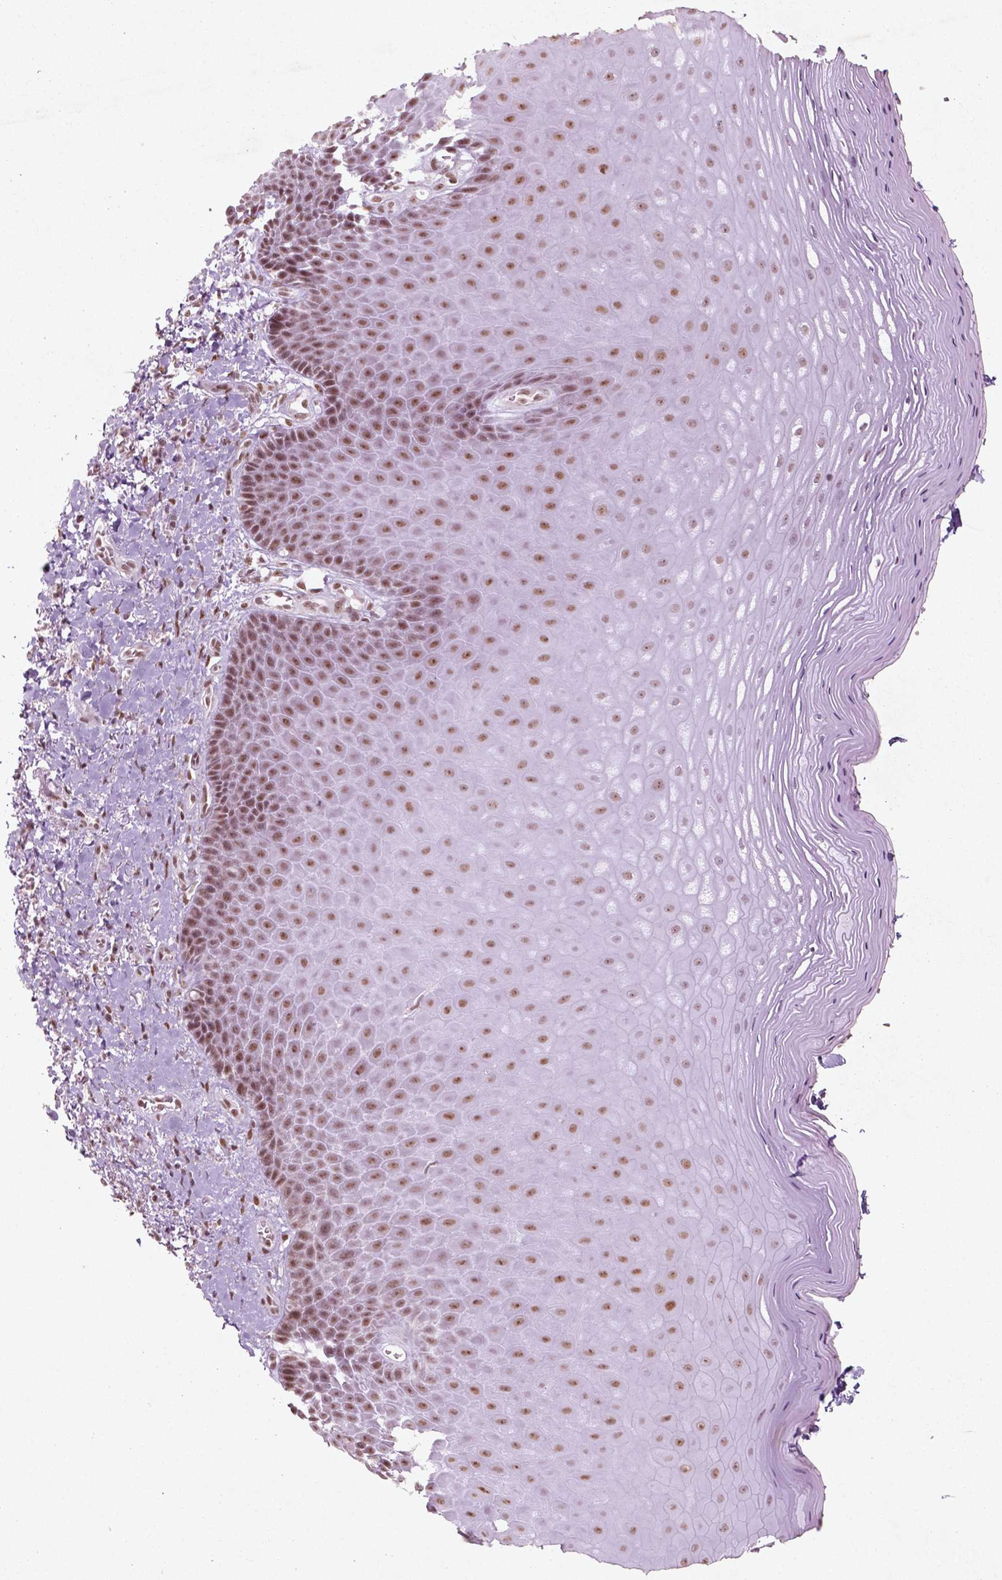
{"staining": {"intensity": "moderate", "quantity": ">75%", "location": "nuclear"}, "tissue": "vagina", "cell_type": "Squamous epithelial cells", "image_type": "normal", "snomed": [{"axis": "morphology", "description": "Normal tissue, NOS"}, {"axis": "topography", "description": "Vagina"}], "caption": "This photomicrograph reveals benign vagina stained with IHC to label a protein in brown. The nuclear of squamous epithelial cells show moderate positivity for the protein. Nuclei are counter-stained blue.", "gene": "HMG20B", "patient": {"sex": "female", "age": 83}}